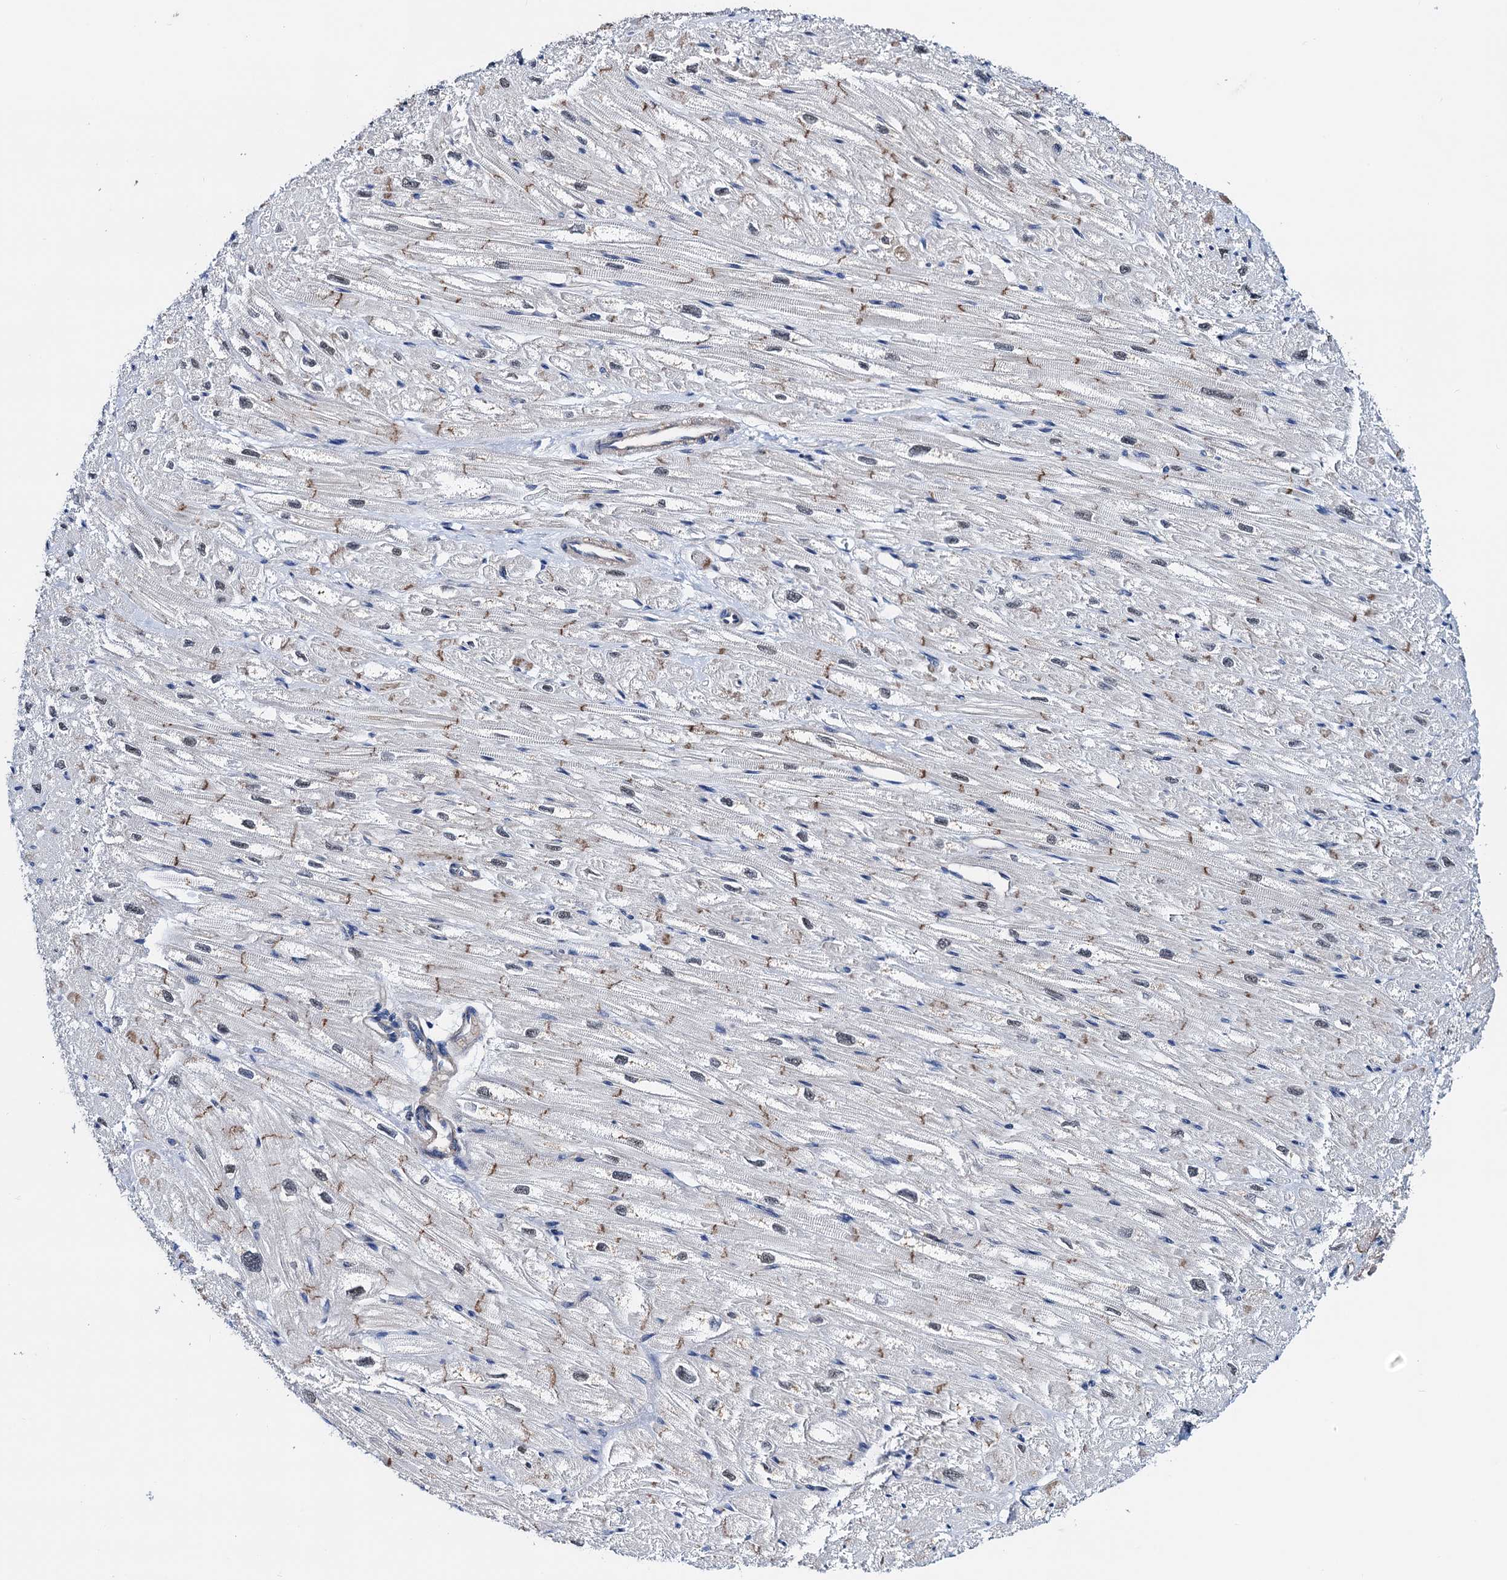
{"staining": {"intensity": "strong", "quantity": "25%-75%", "location": "cytoplasmic/membranous"}, "tissue": "heart muscle", "cell_type": "Cardiomyocytes", "image_type": "normal", "snomed": [{"axis": "morphology", "description": "Normal tissue, NOS"}, {"axis": "topography", "description": "Heart"}], "caption": "A brown stain shows strong cytoplasmic/membranous expression of a protein in cardiomyocytes of unremarkable heart muscle.", "gene": "GCOM1", "patient": {"sex": "male", "age": 50}}